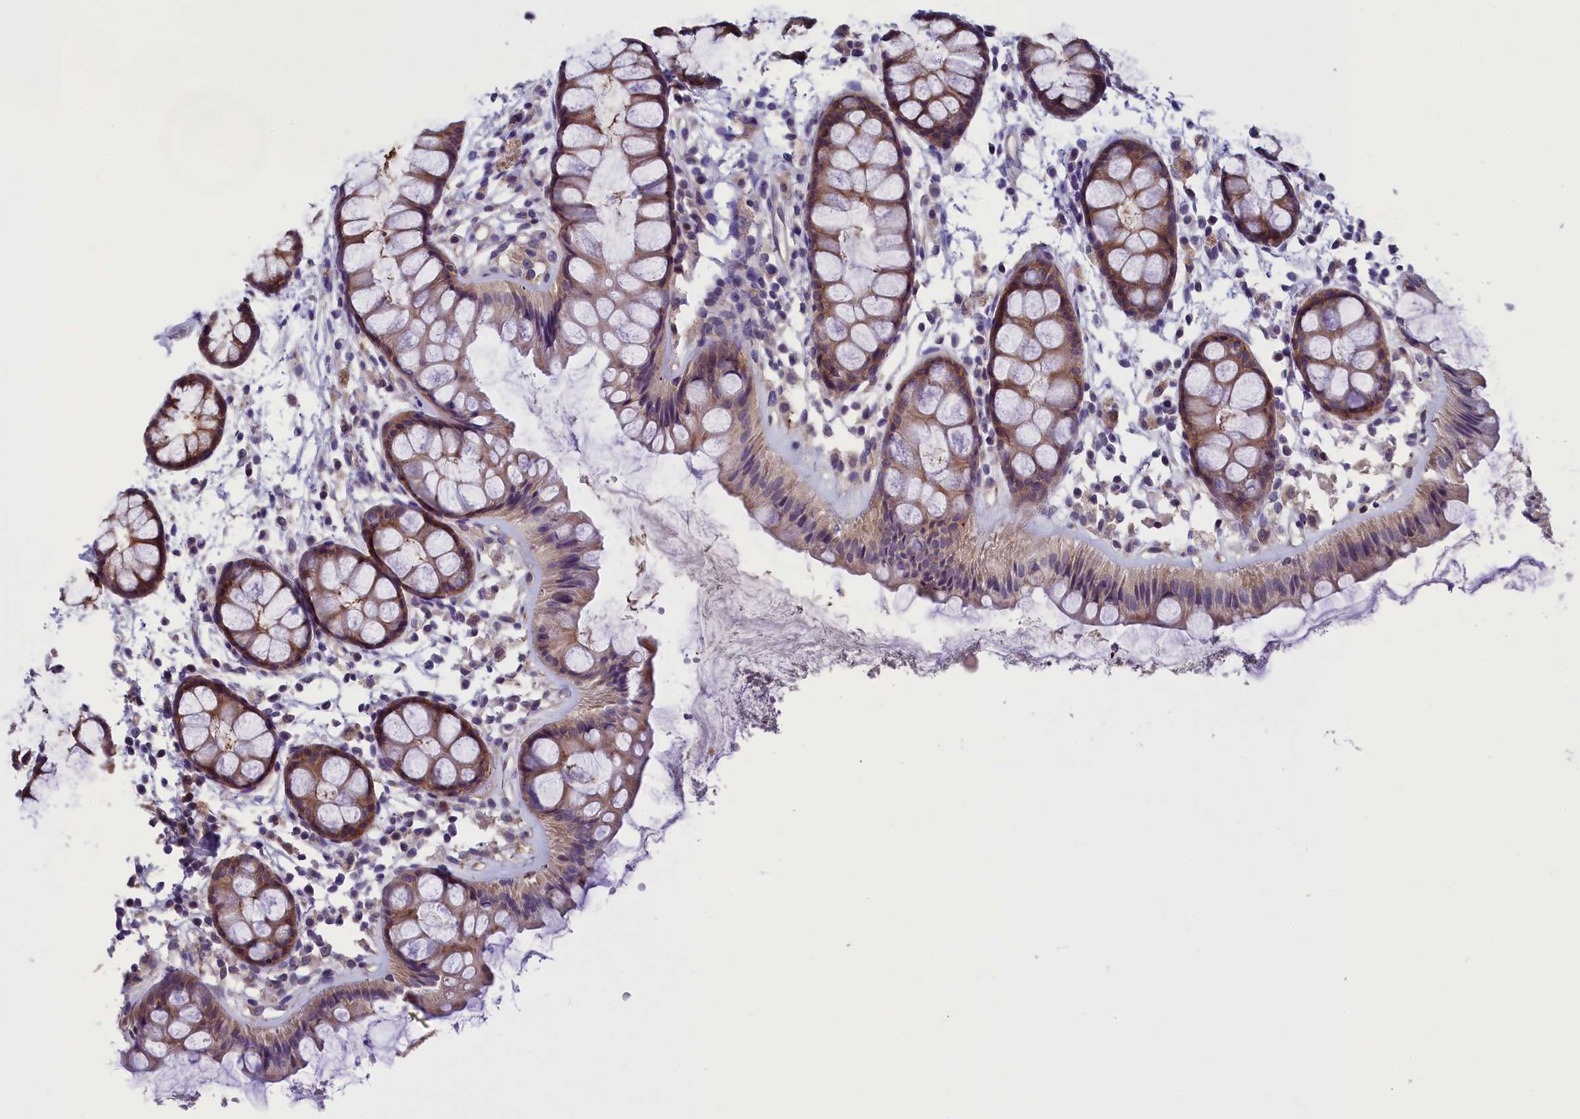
{"staining": {"intensity": "moderate", "quantity": ">75%", "location": "cytoplasmic/membranous"}, "tissue": "rectum", "cell_type": "Glandular cells", "image_type": "normal", "snomed": [{"axis": "morphology", "description": "Normal tissue, NOS"}, {"axis": "topography", "description": "Rectum"}], "caption": "Immunohistochemistry (IHC) histopathology image of benign human rectum stained for a protein (brown), which demonstrates medium levels of moderate cytoplasmic/membranous expression in approximately >75% of glandular cells.", "gene": "ABCC8", "patient": {"sex": "female", "age": 66}}